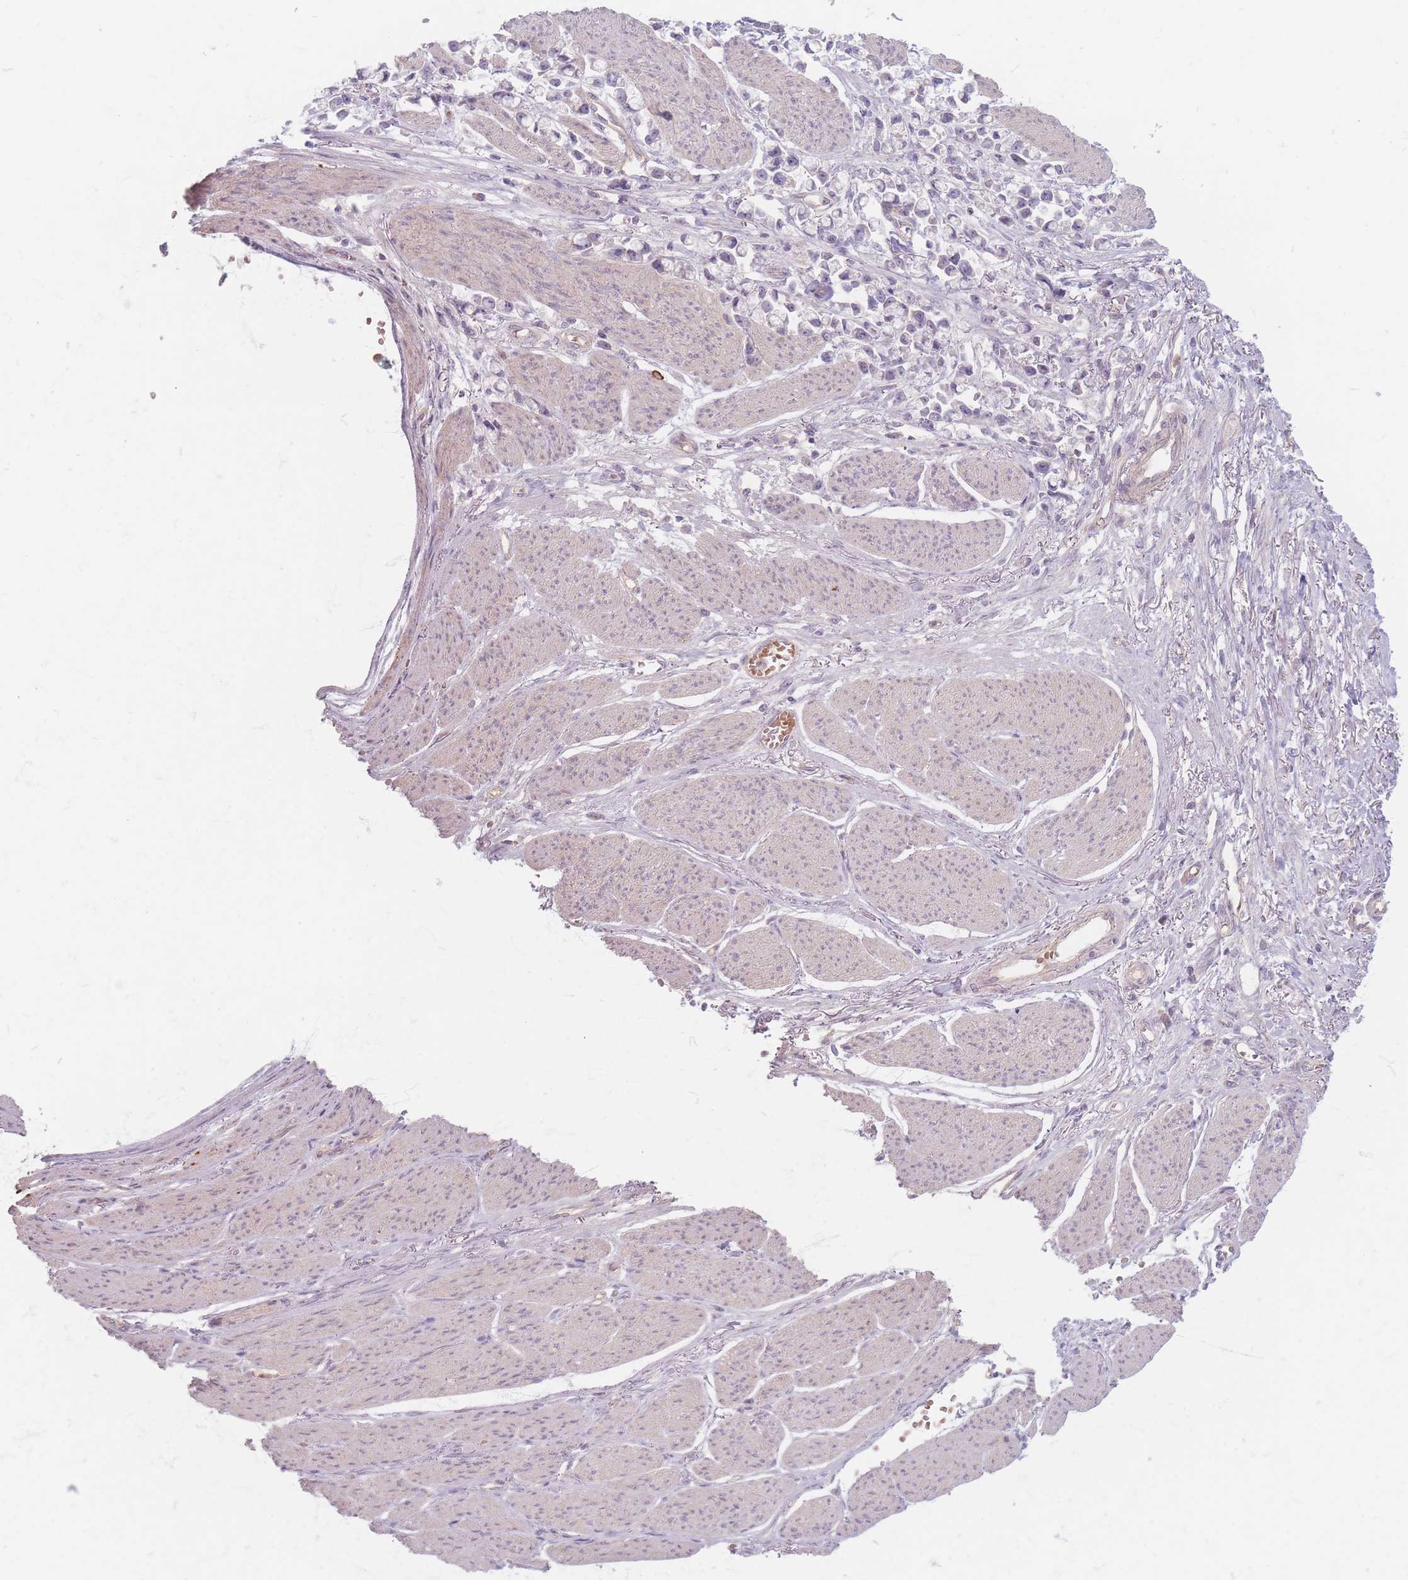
{"staining": {"intensity": "negative", "quantity": "none", "location": "none"}, "tissue": "stomach cancer", "cell_type": "Tumor cells", "image_type": "cancer", "snomed": [{"axis": "morphology", "description": "Adenocarcinoma, NOS"}, {"axis": "topography", "description": "Stomach"}], "caption": "Adenocarcinoma (stomach) was stained to show a protein in brown. There is no significant positivity in tumor cells.", "gene": "CHCHD7", "patient": {"sex": "female", "age": 81}}